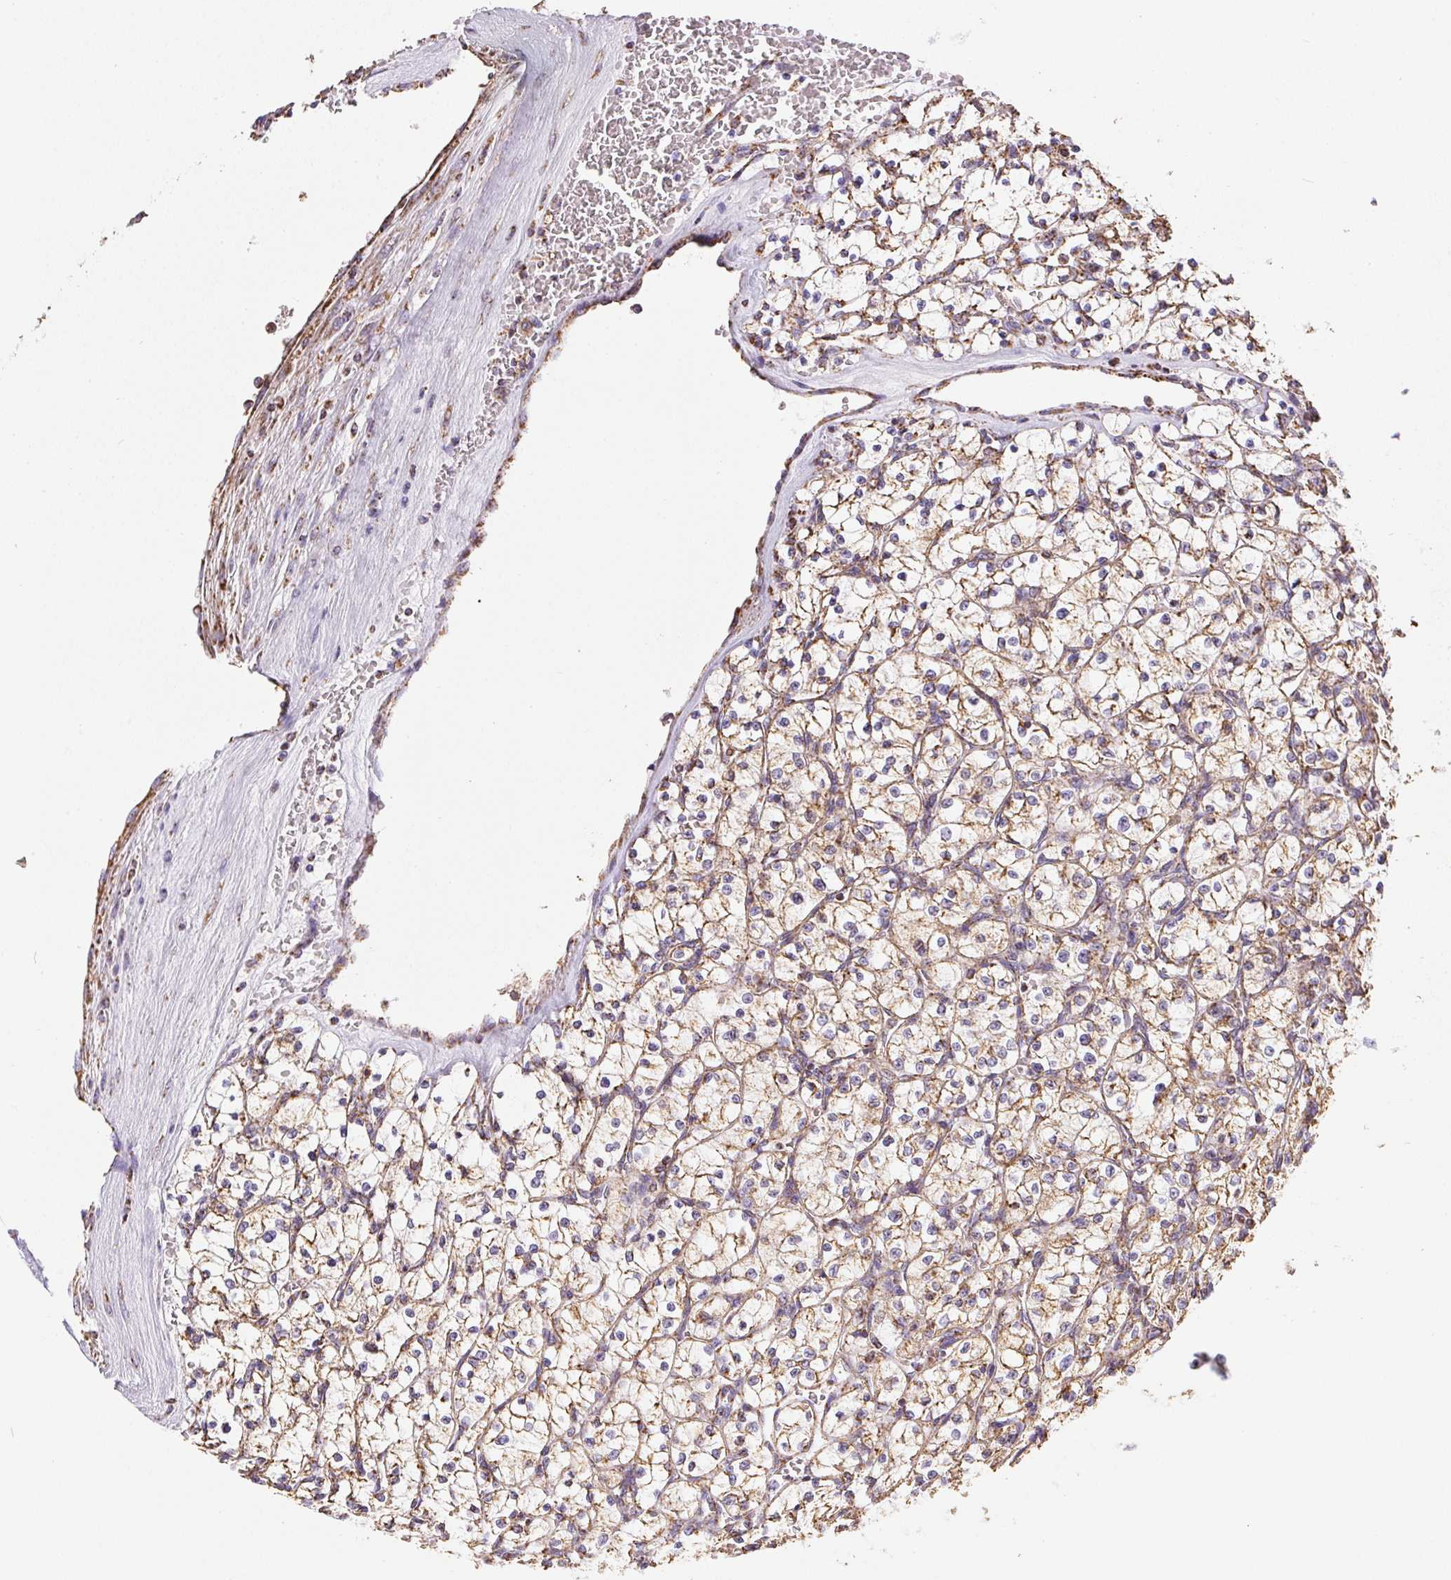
{"staining": {"intensity": "weak", "quantity": ">75%", "location": "cytoplasmic/membranous"}, "tissue": "renal cancer", "cell_type": "Tumor cells", "image_type": "cancer", "snomed": [{"axis": "morphology", "description": "Adenocarcinoma, NOS"}, {"axis": "topography", "description": "Kidney"}], "caption": "A photomicrograph of human renal cancer (adenocarcinoma) stained for a protein demonstrates weak cytoplasmic/membranous brown staining in tumor cells.", "gene": "MAPK11", "patient": {"sex": "female", "age": 64}}